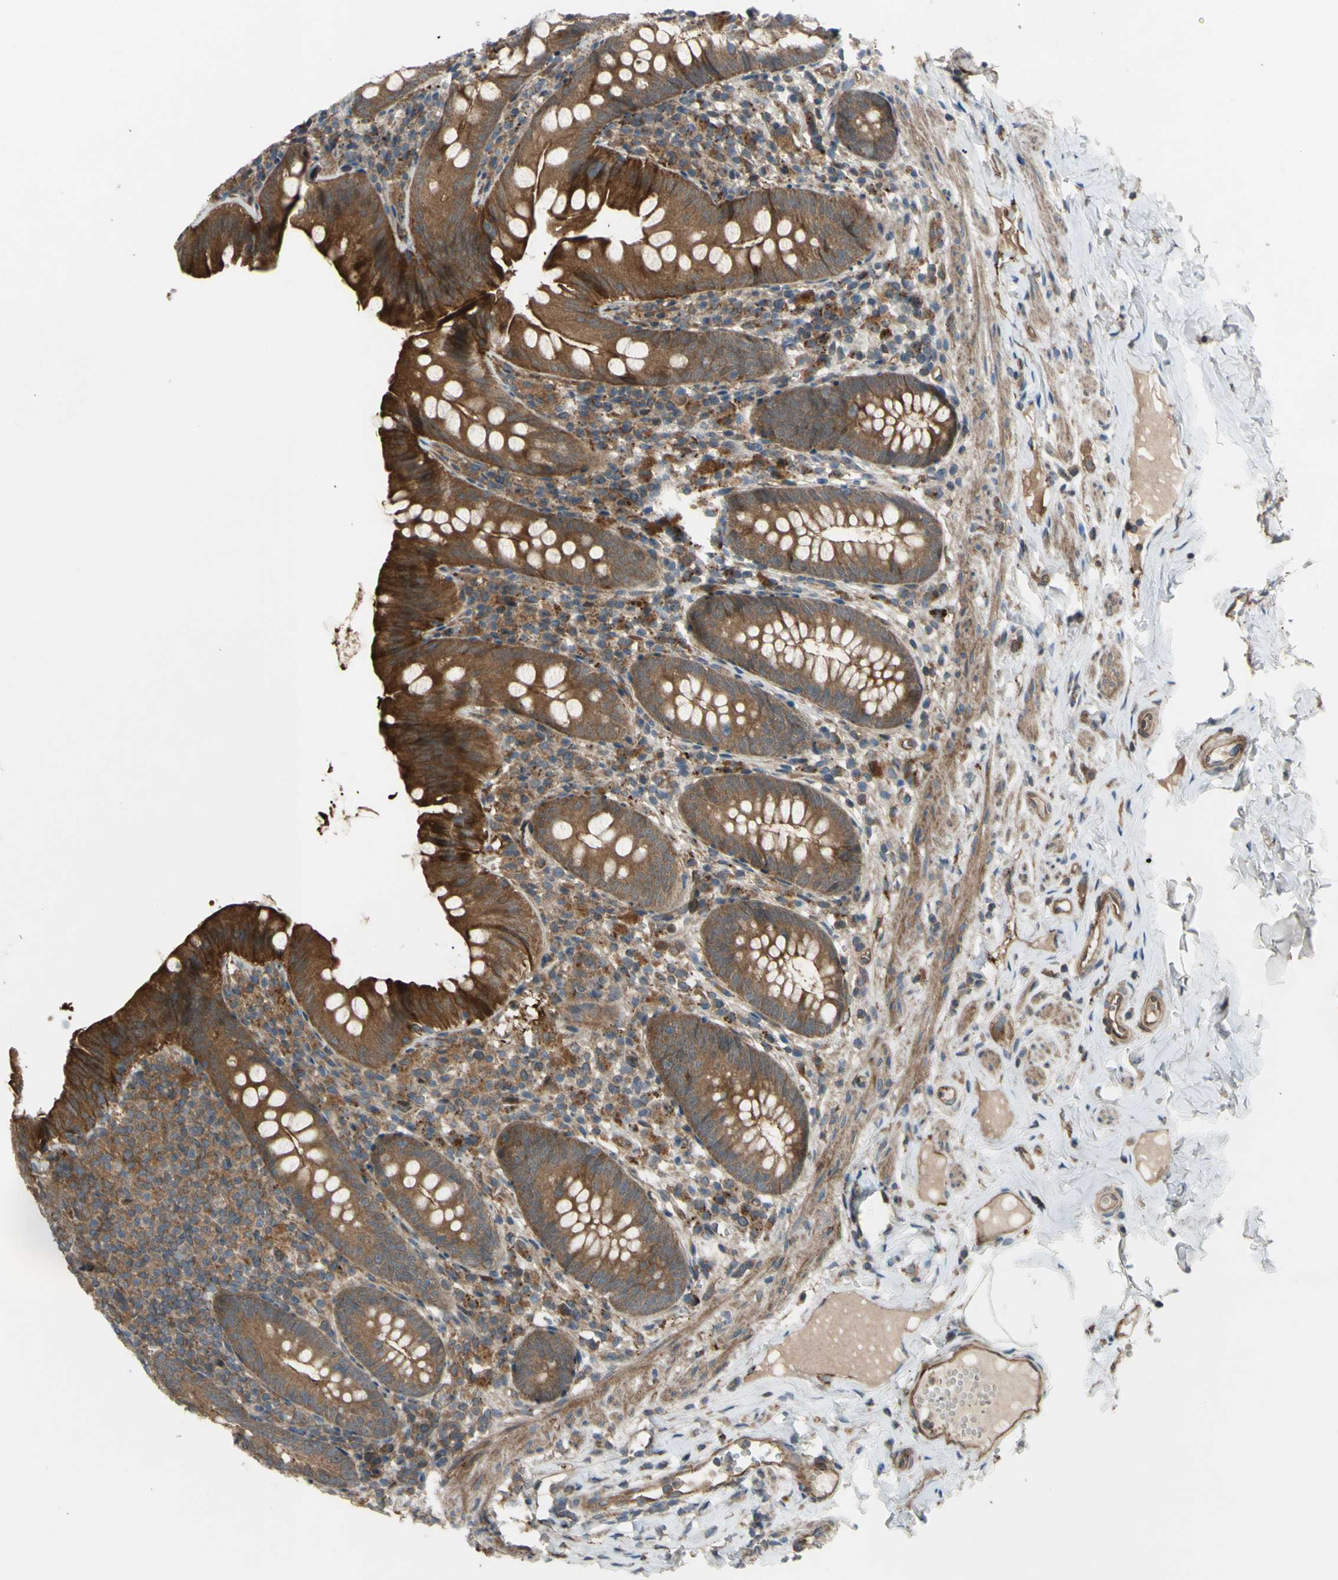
{"staining": {"intensity": "moderate", "quantity": ">75%", "location": "cytoplasmic/membranous"}, "tissue": "appendix", "cell_type": "Glandular cells", "image_type": "normal", "snomed": [{"axis": "morphology", "description": "Normal tissue, NOS"}, {"axis": "topography", "description": "Appendix"}], "caption": "Immunohistochemical staining of benign human appendix reveals medium levels of moderate cytoplasmic/membranous staining in approximately >75% of glandular cells. The staining was performed using DAB, with brown indicating positive protein expression. Nuclei are stained blue with hematoxylin.", "gene": "FLII", "patient": {"sex": "male", "age": 52}}